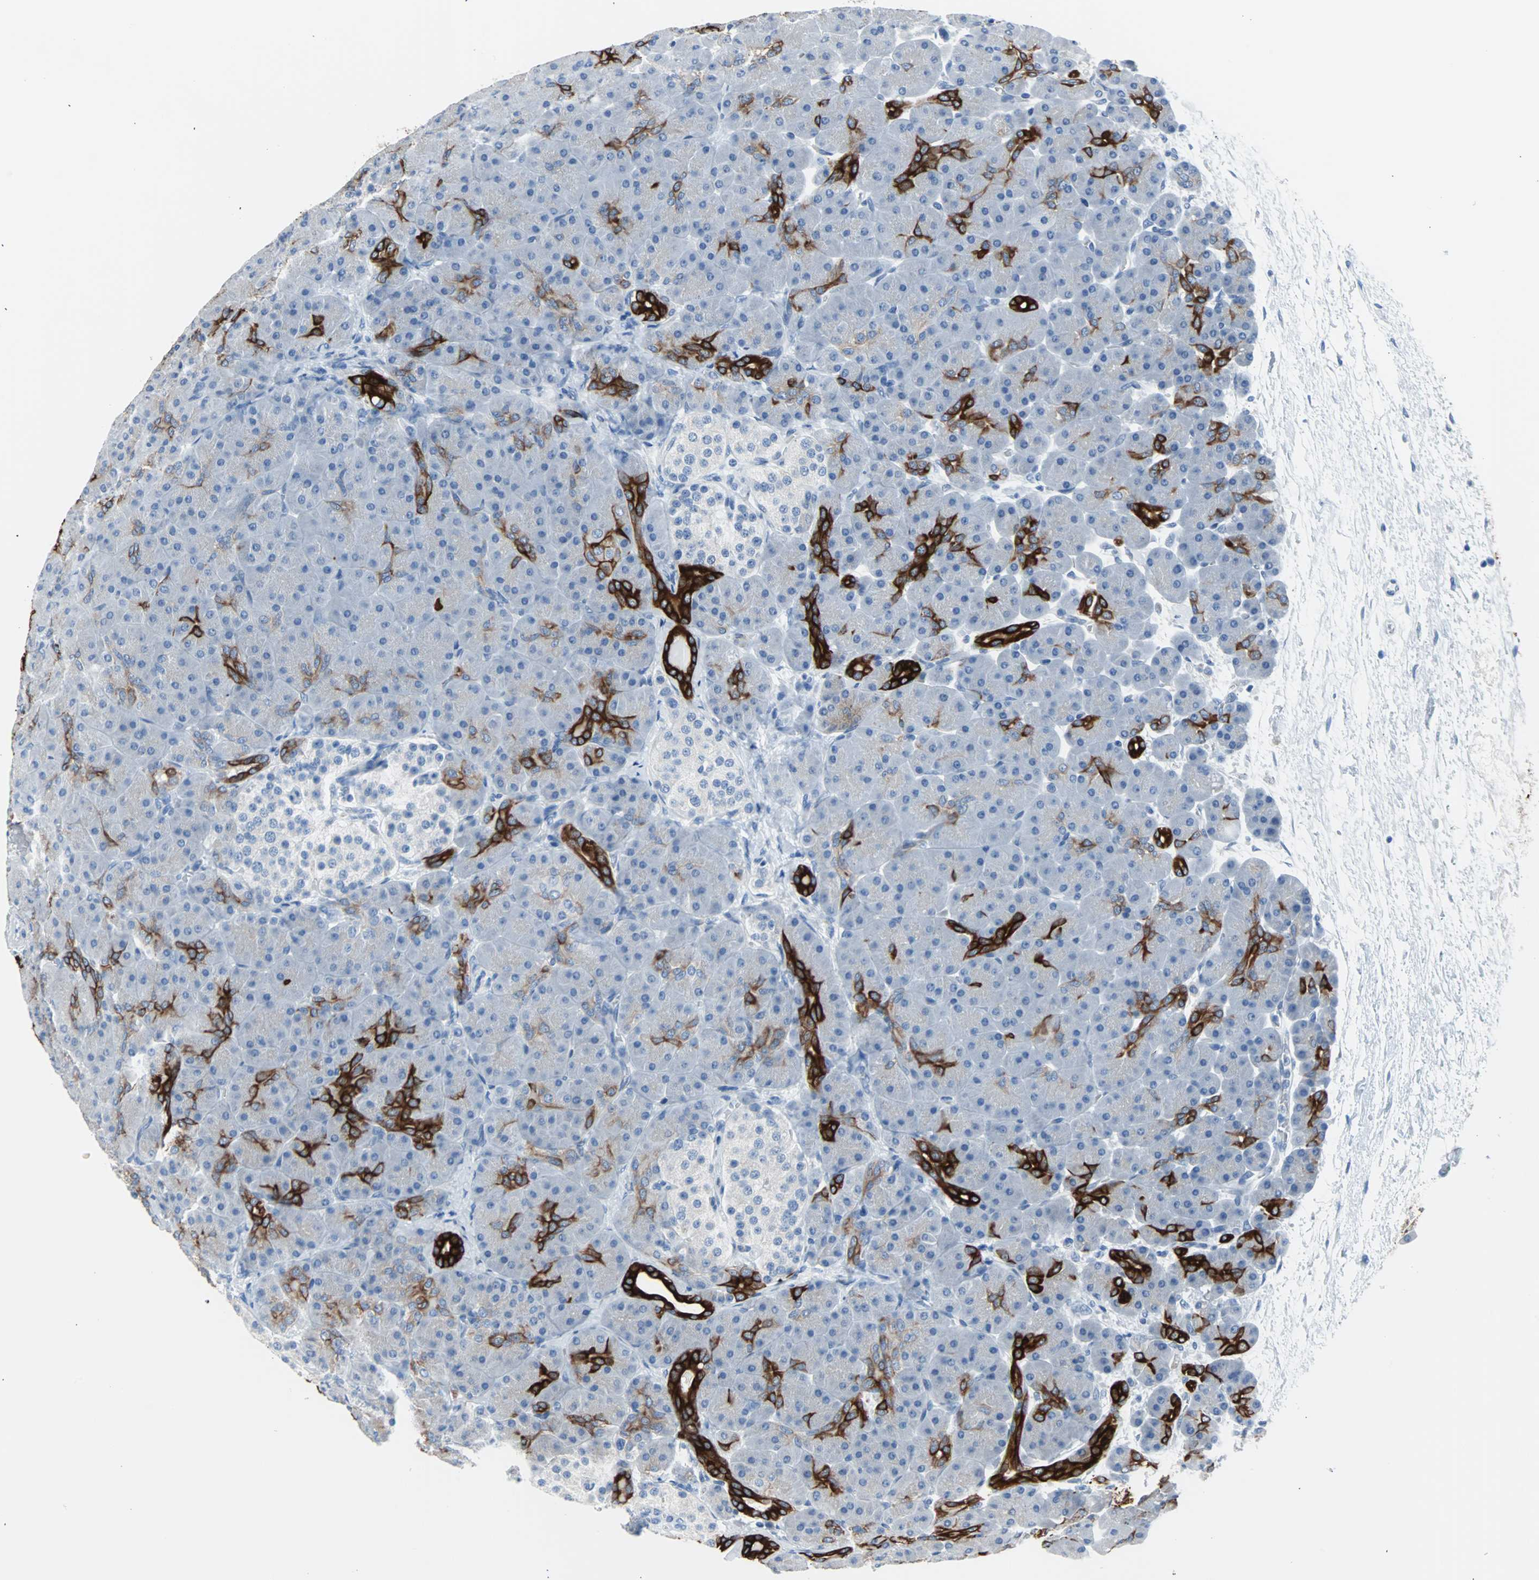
{"staining": {"intensity": "strong", "quantity": "<25%", "location": "none"}, "tissue": "pancreas", "cell_type": "Exocrine glandular cells", "image_type": "normal", "snomed": [{"axis": "morphology", "description": "Normal tissue, NOS"}, {"axis": "topography", "description": "Pancreas"}], "caption": "This micrograph exhibits immunohistochemistry staining of normal pancreas, with medium strong None positivity in approximately <25% of exocrine glandular cells.", "gene": "KRT7", "patient": {"sex": "male", "age": 66}}